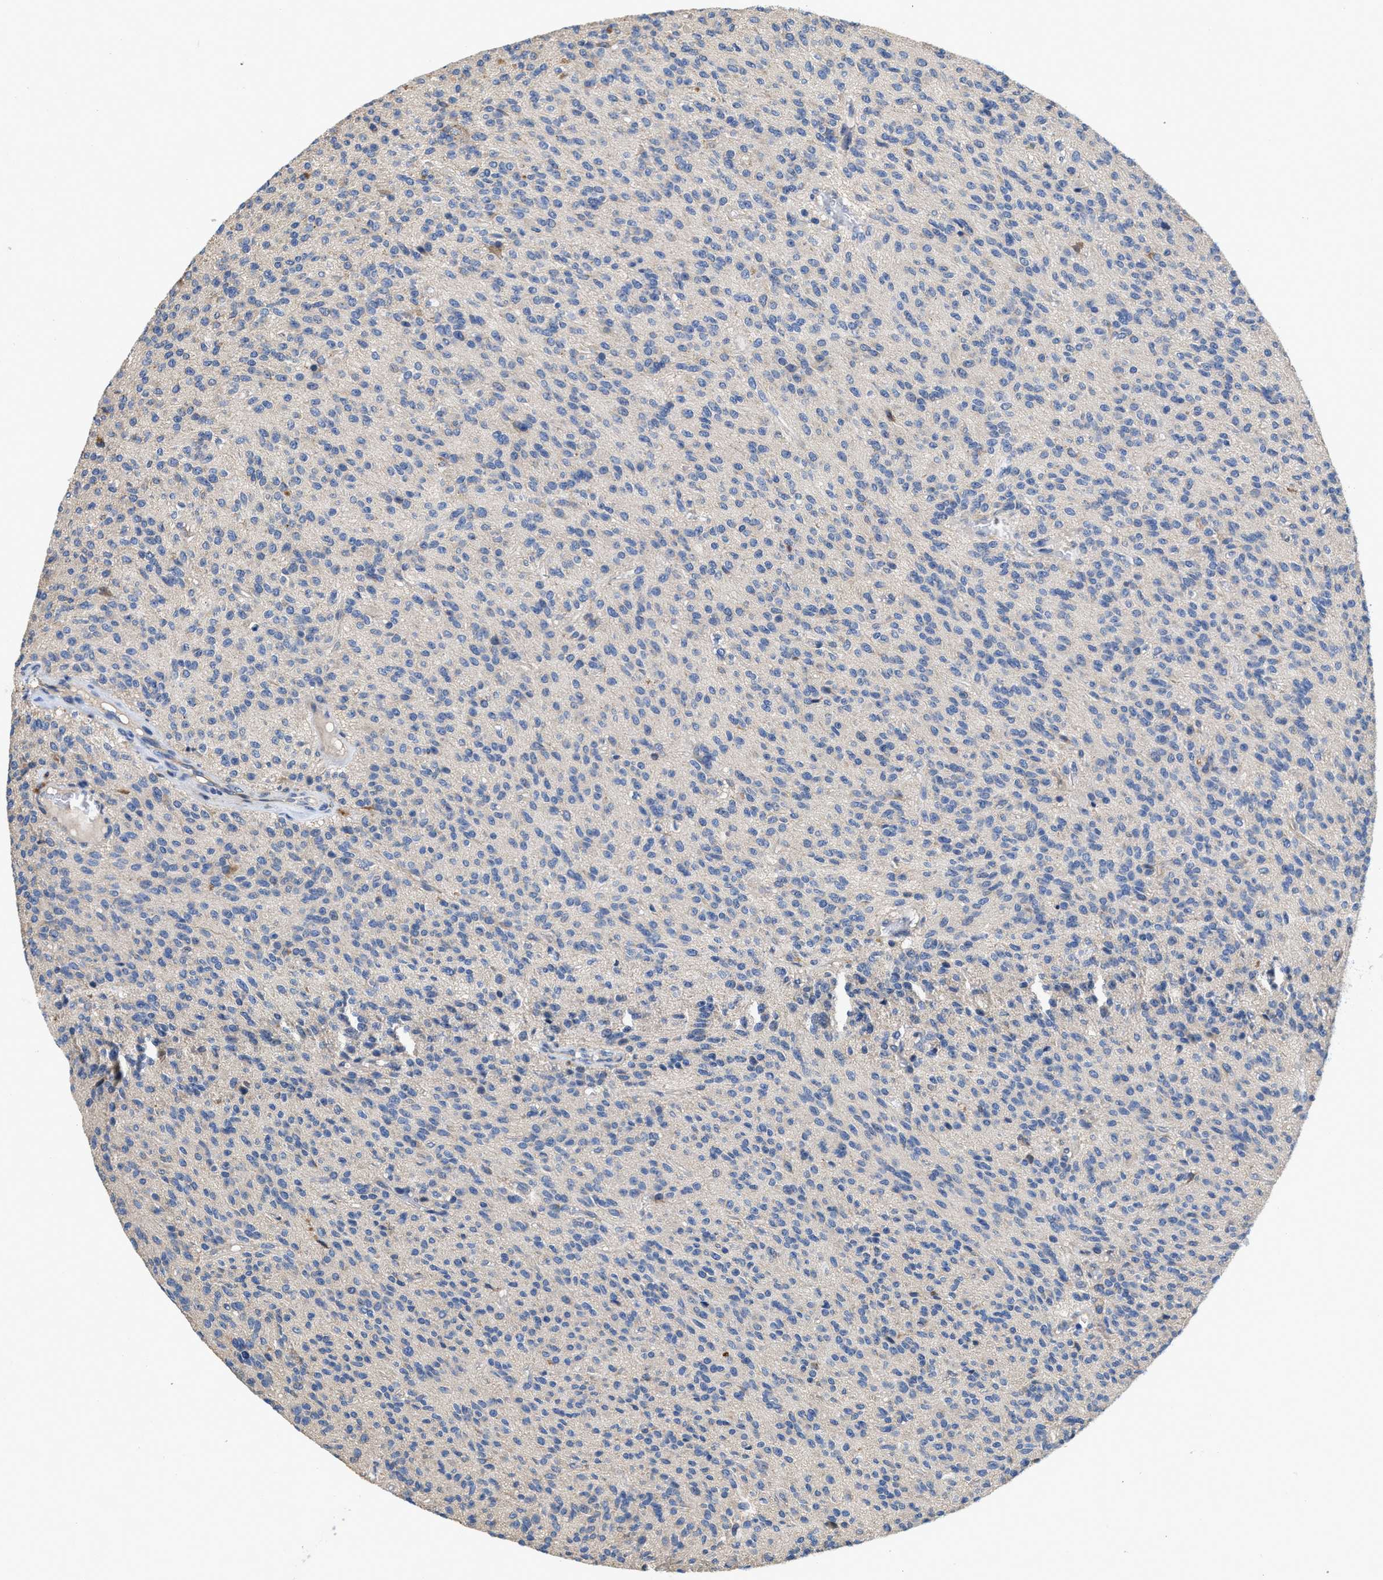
{"staining": {"intensity": "negative", "quantity": "none", "location": "none"}, "tissue": "glioma", "cell_type": "Tumor cells", "image_type": "cancer", "snomed": [{"axis": "morphology", "description": "Glioma, malignant, High grade"}, {"axis": "topography", "description": "Brain"}], "caption": "High magnification brightfield microscopy of malignant high-grade glioma stained with DAB (brown) and counterstained with hematoxylin (blue): tumor cells show no significant positivity.", "gene": "PEG10", "patient": {"sex": "male", "age": 34}}